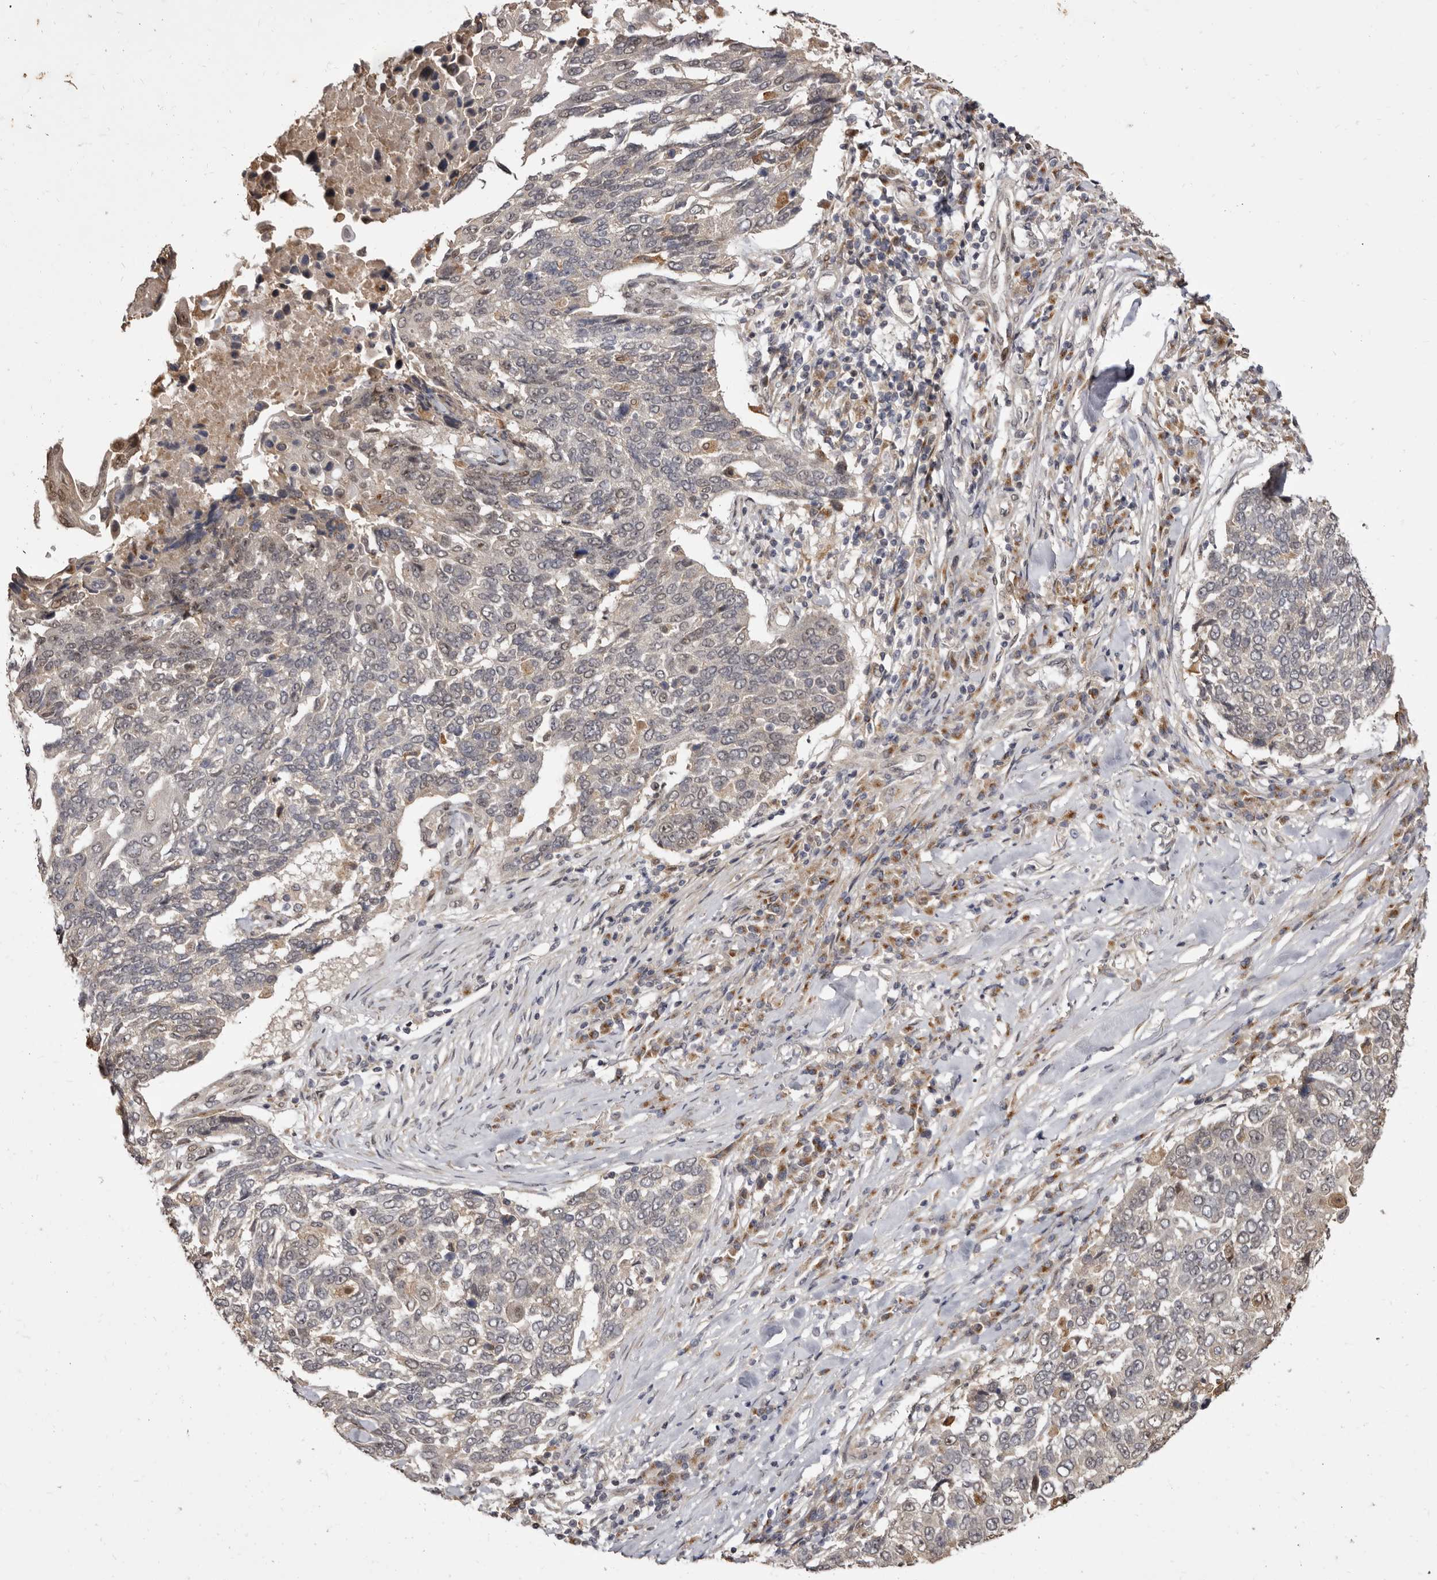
{"staining": {"intensity": "negative", "quantity": "none", "location": "none"}, "tissue": "lung cancer", "cell_type": "Tumor cells", "image_type": "cancer", "snomed": [{"axis": "morphology", "description": "Squamous cell carcinoma, NOS"}, {"axis": "topography", "description": "Lung"}], "caption": "A high-resolution micrograph shows immunohistochemistry (IHC) staining of squamous cell carcinoma (lung), which demonstrates no significant expression in tumor cells.", "gene": "ZNF326", "patient": {"sex": "male", "age": 66}}